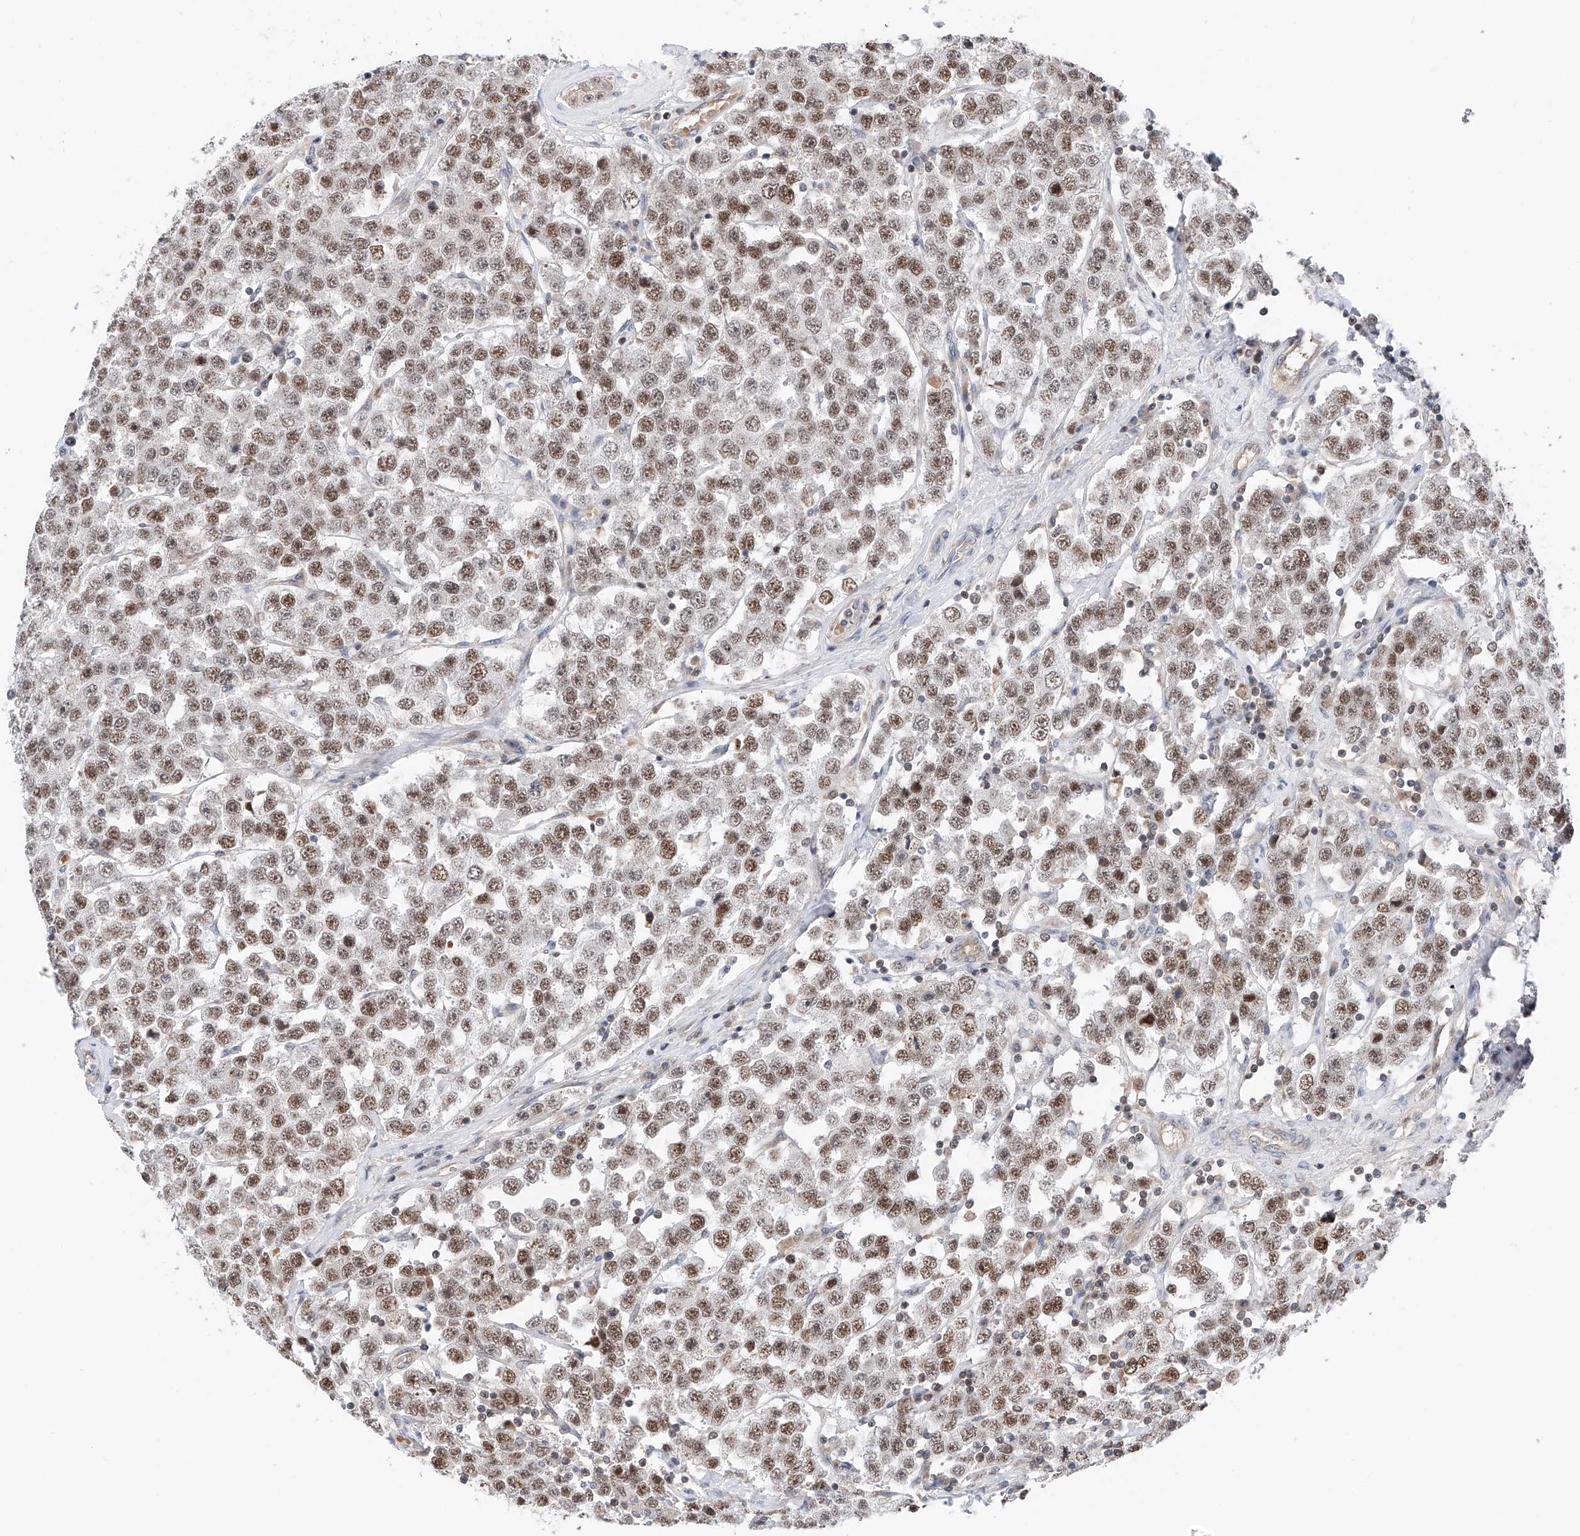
{"staining": {"intensity": "moderate", "quantity": ">75%", "location": "nuclear"}, "tissue": "testis cancer", "cell_type": "Tumor cells", "image_type": "cancer", "snomed": [{"axis": "morphology", "description": "Seminoma, NOS"}, {"axis": "topography", "description": "Testis"}], "caption": "A brown stain labels moderate nuclear positivity of a protein in seminoma (testis) tumor cells.", "gene": "SNRNP200", "patient": {"sex": "male", "age": 28}}